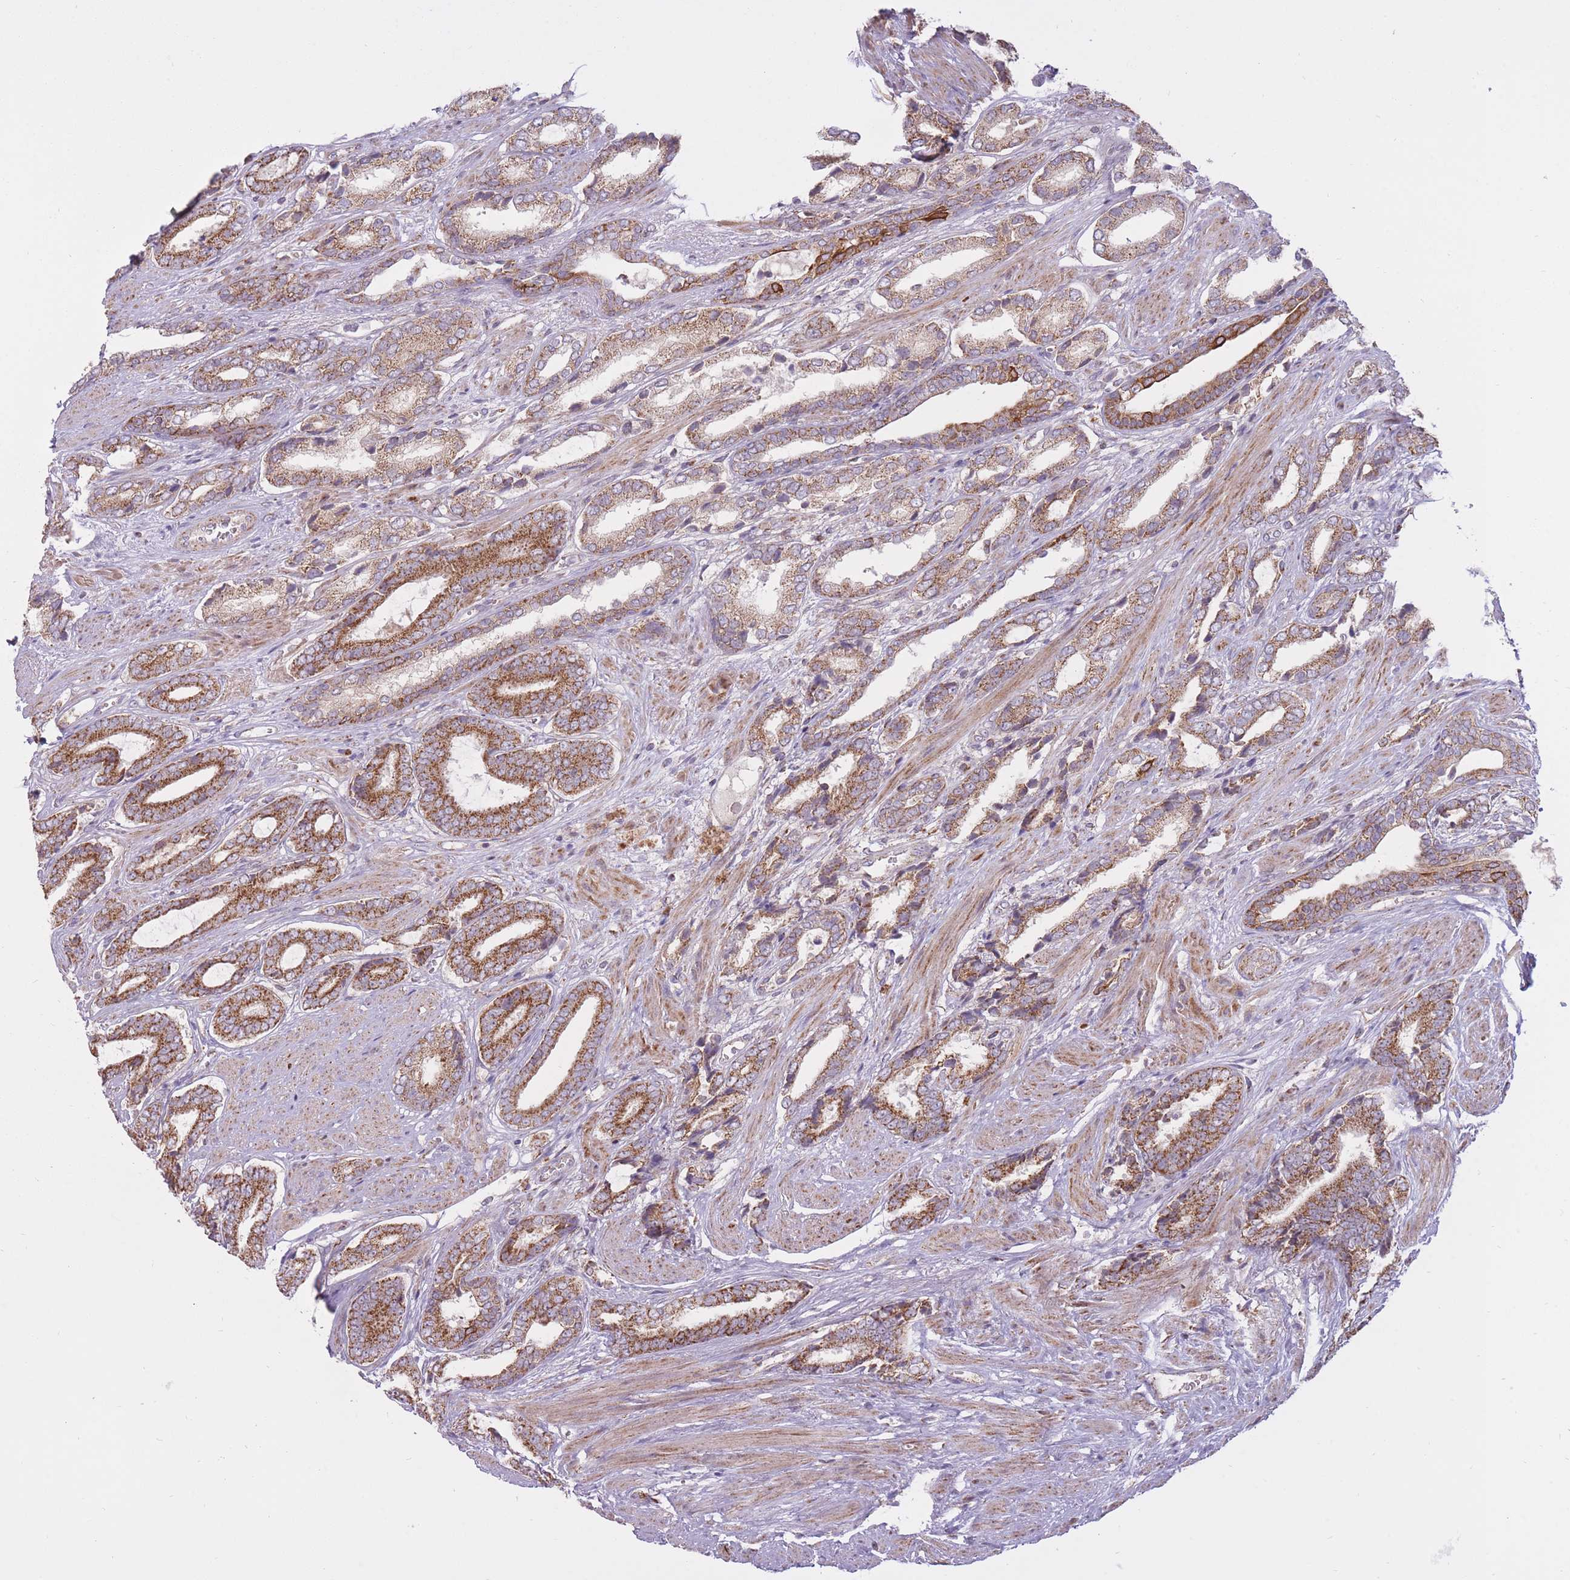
{"staining": {"intensity": "moderate", "quantity": ">75%", "location": "cytoplasmic/membranous"}, "tissue": "prostate cancer", "cell_type": "Tumor cells", "image_type": "cancer", "snomed": [{"axis": "morphology", "description": "Adenocarcinoma, NOS"}, {"axis": "topography", "description": "Prostate and seminal vesicle, NOS"}], "caption": "Prostate cancer was stained to show a protein in brown. There is medium levels of moderate cytoplasmic/membranous positivity in about >75% of tumor cells.", "gene": "LIN7C", "patient": {"sex": "male", "age": 76}}